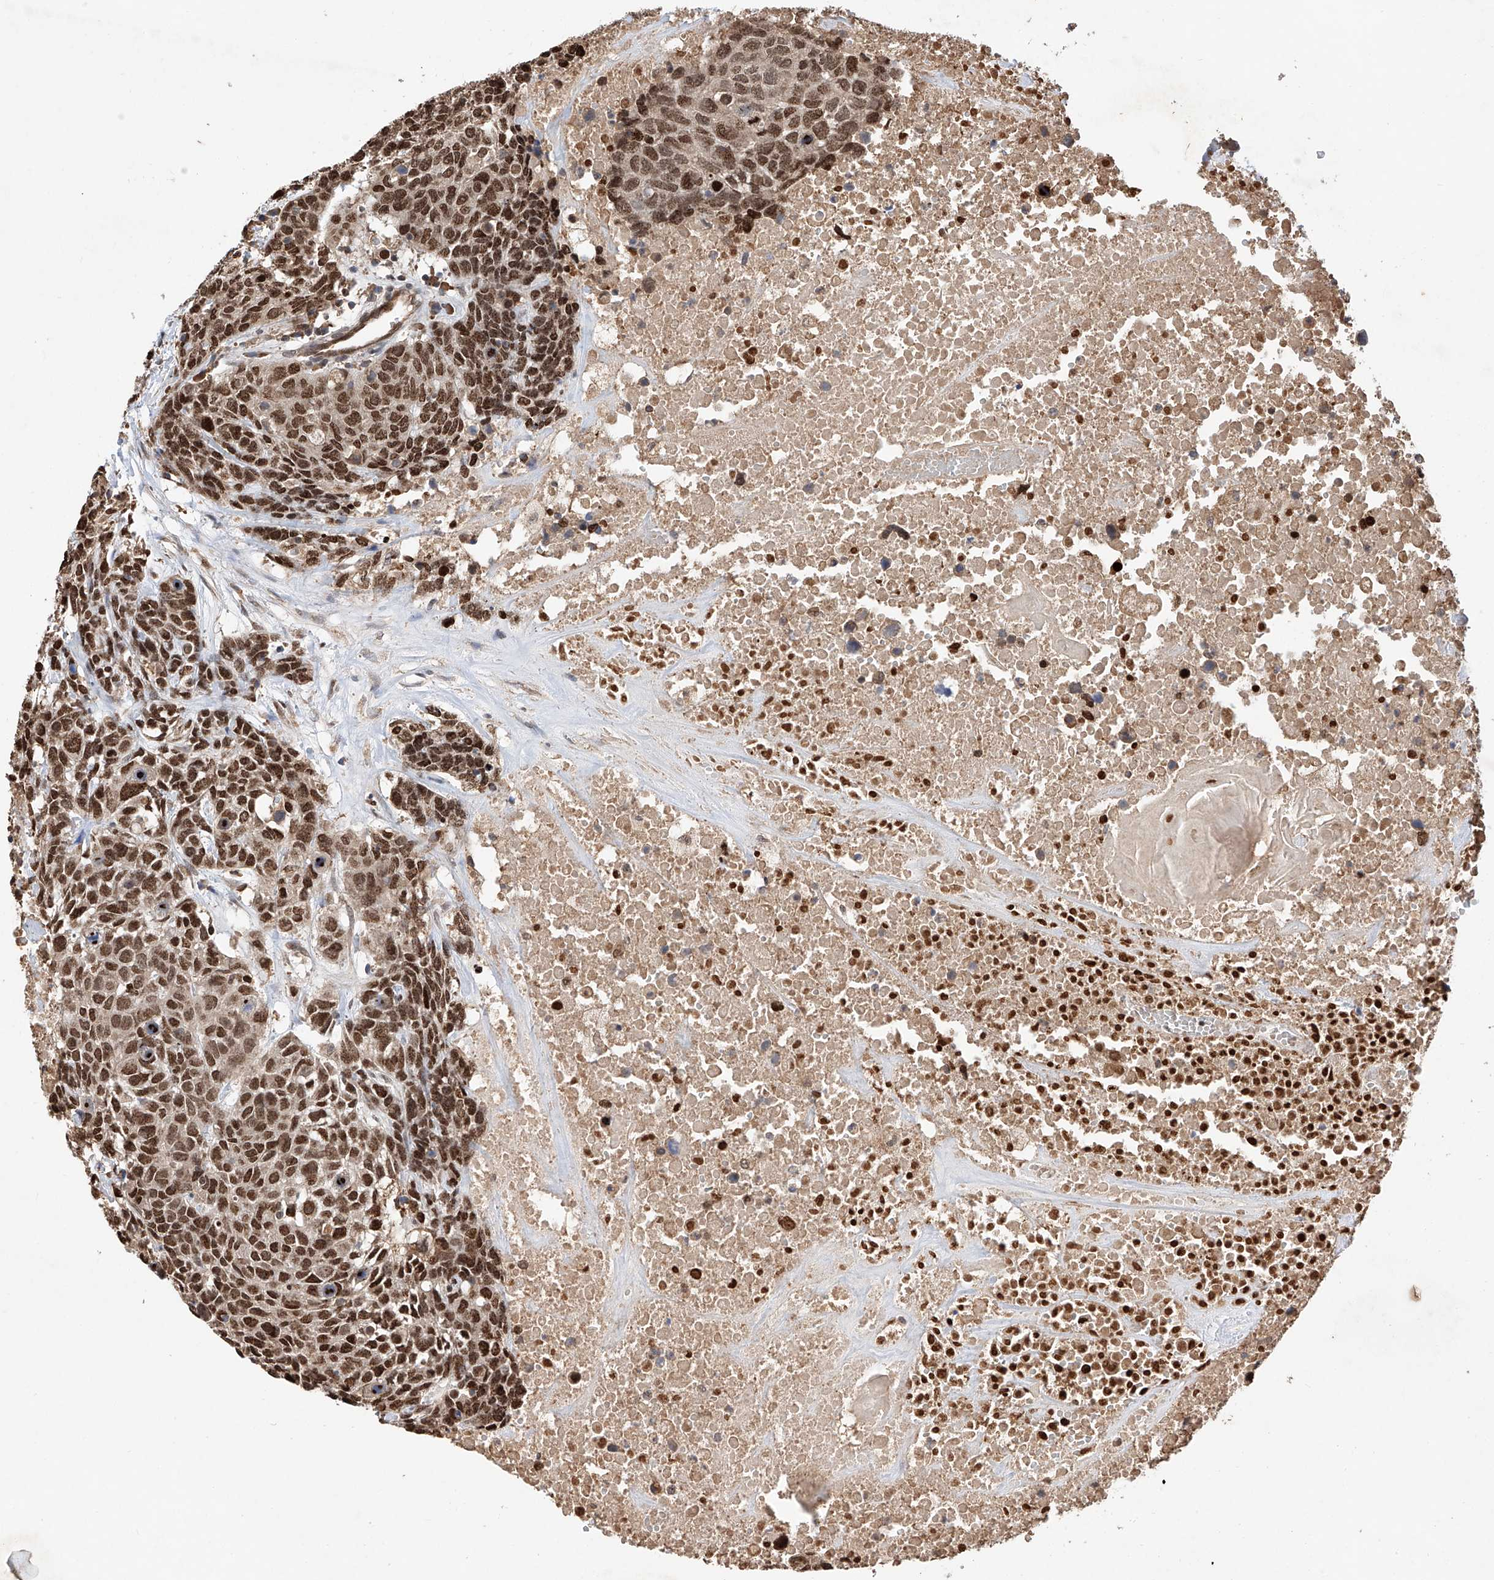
{"staining": {"intensity": "strong", "quantity": ">75%", "location": "nuclear"}, "tissue": "head and neck cancer", "cell_type": "Tumor cells", "image_type": "cancer", "snomed": [{"axis": "morphology", "description": "Squamous cell carcinoma, NOS"}, {"axis": "topography", "description": "Head-Neck"}], "caption": "High-power microscopy captured an IHC micrograph of head and neck cancer, revealing strong nuclear staining in approximately >75% of tumor cells.", "gene": "RILPL2", "patient": {"sex": "male", "age": 66}}